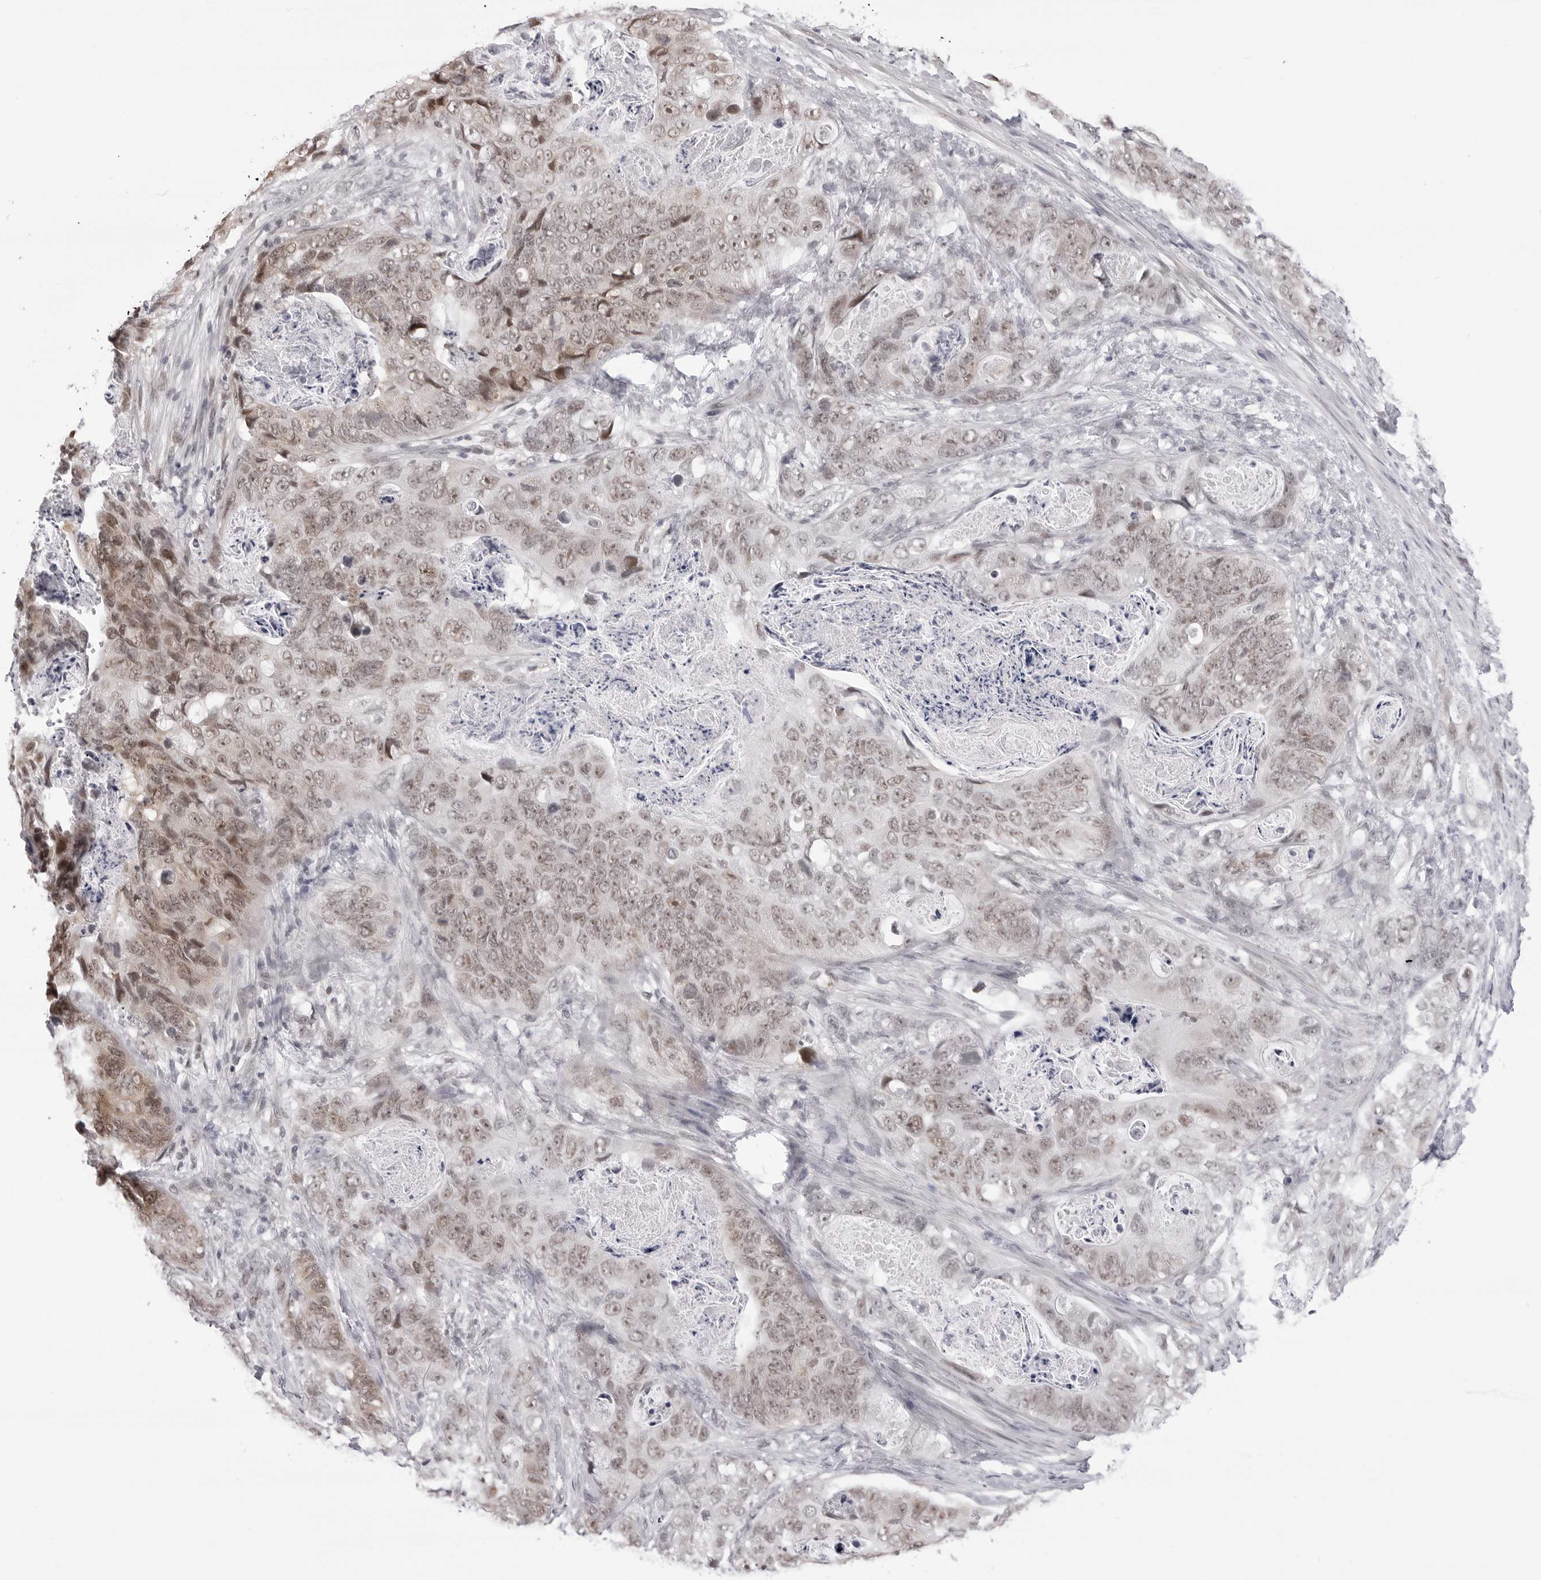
{"staining": {"intensity": "weak", "quantity": ">75%", "location": "nuclear"}, "tissue": "stomach cancer", "cell_type": "Tumor cells", "image_type": "cancer", "snomed": [{"axis": "morphology", "description": "Normal tissue, NOS"}, {"axis": "morphology", "description": "Adenocarcinoma, NOS"}, {"axis": "topography", "description": "Stomach"}], "caption": "Weak nuclear expression is appreciated in about >75% of tumor cells in stomach cancer.", "gene": "PHF3", "patient": {"sex": "female", "age": 89}}